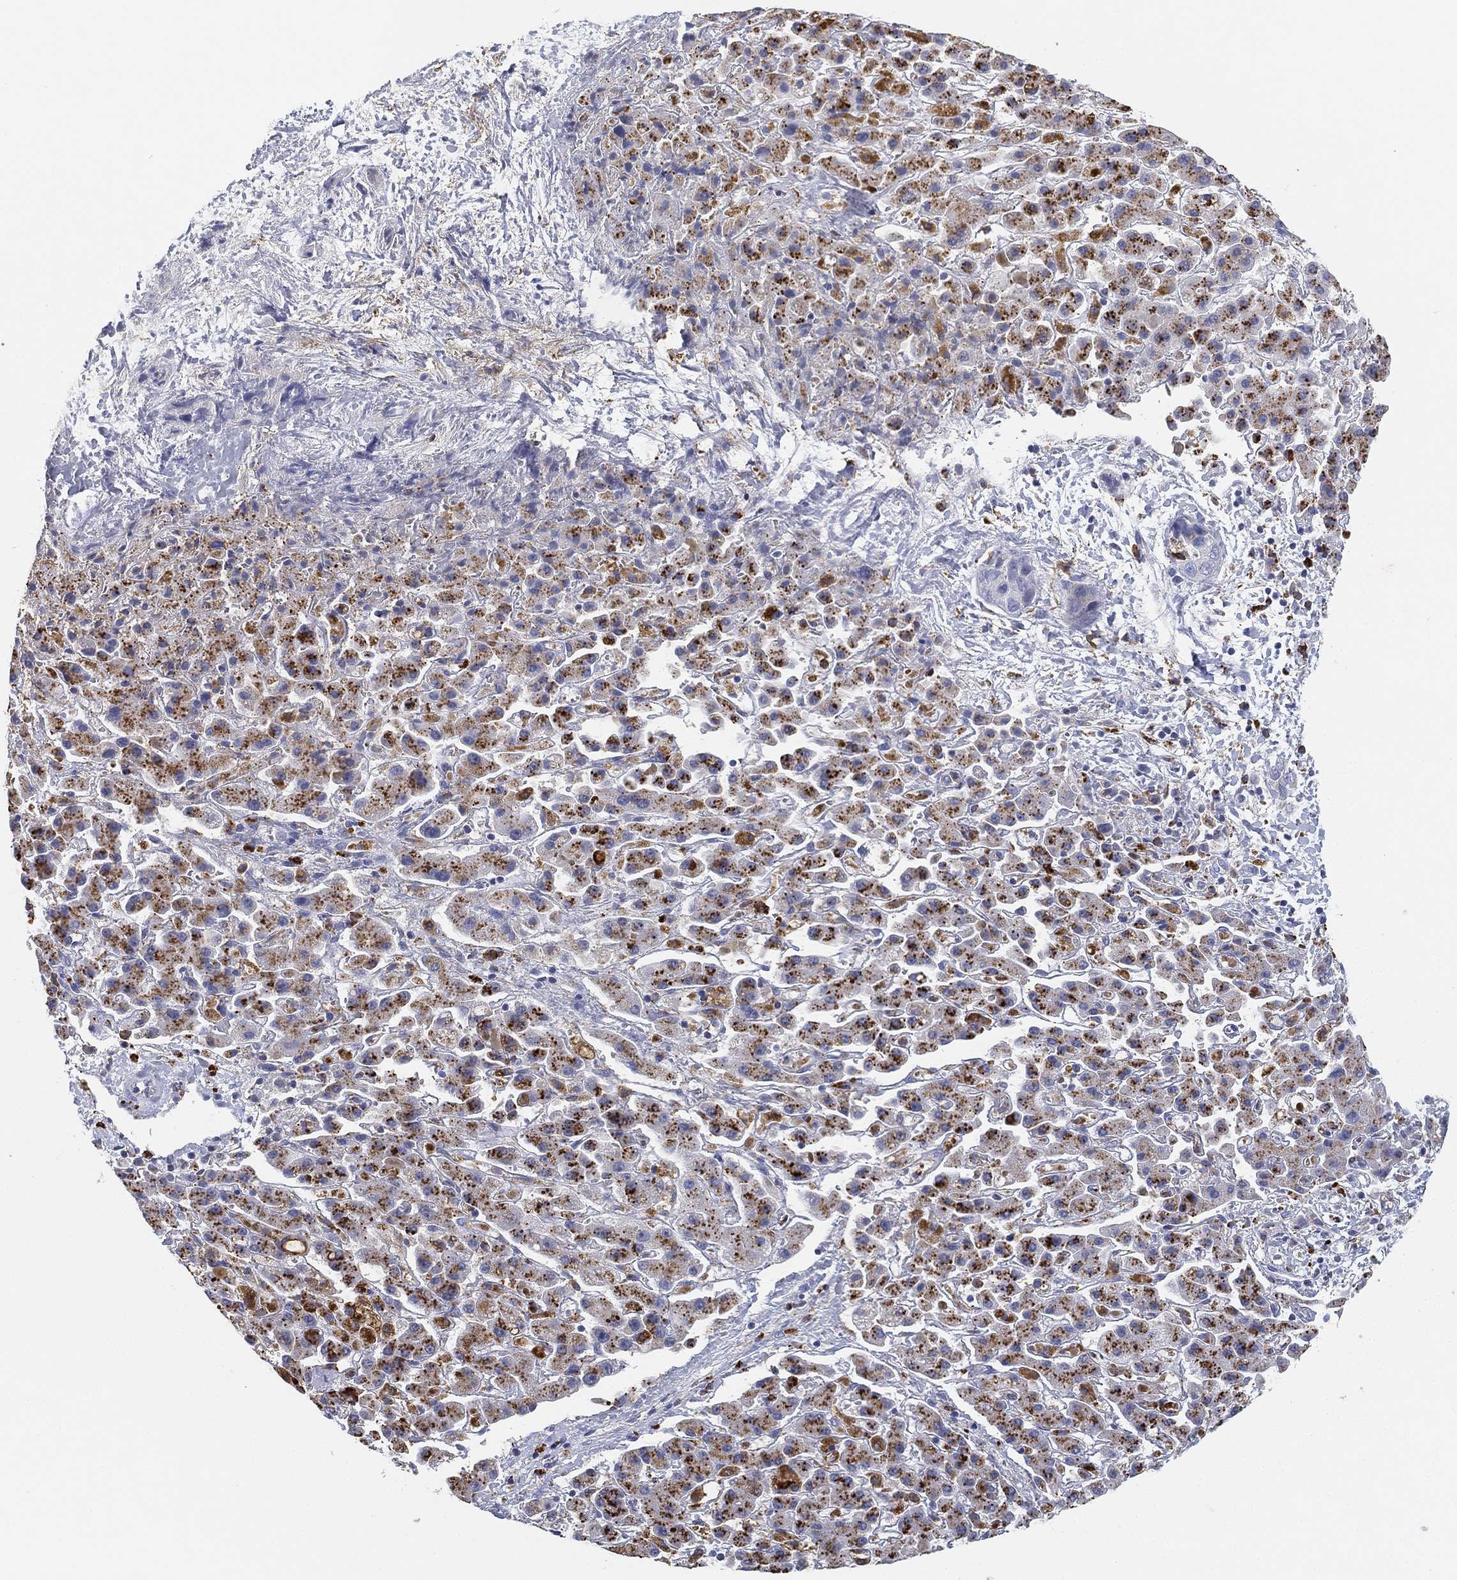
{"staining": {"intensity": "strong", "quantity": "25%-75%", "location": "cytoplasmic/membranous"}, "tissue": "liver cancer", "cell_type": "Tumor cells", "image_type": "cancer", "snomed": [{"axis": "morphology", "description": "Cholangiocarcinoma"}, {"axis": "topography", "description": "Liver"}], "caption": "Protein staining by IHC displays strong cytoplasmic/membranous positivity in about 25%-75% of tumor cells in liver cholangiocarcinoma.", "gene": "NPC2", "patient": {"sex": "female", "age": 52}}